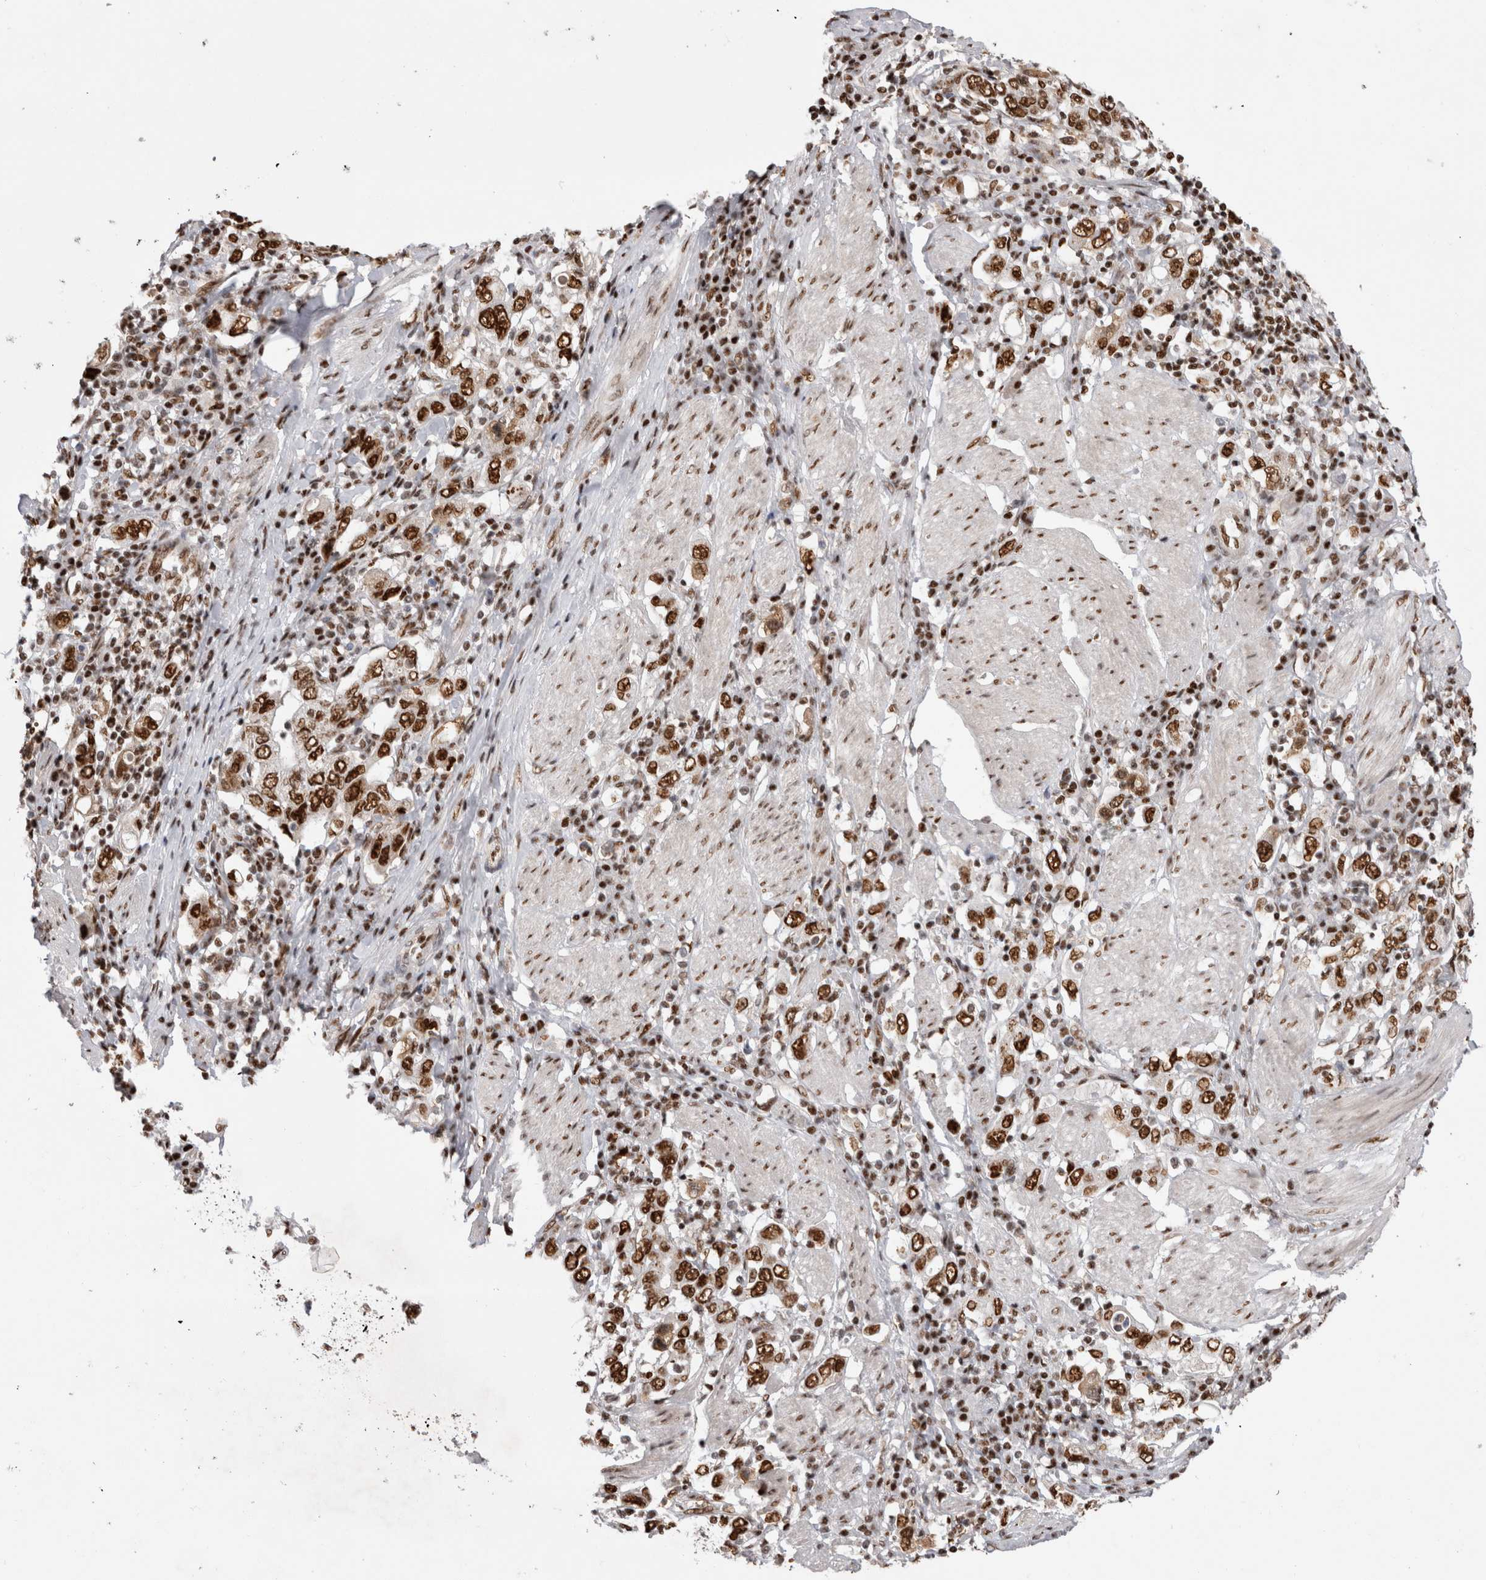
{"staining": {"intensity": "strong", "quantity": ">75%", "location": "nuclear"}, "tissue": "stomach cancer", "cell_type": "Tumor cells", "image_type": "cancer", "snomed": [{"axis": "morphology", "description": "Adenocarcinoma, NOS"}, {"axis": "topography", "description": "Stomach, upper"}], "caption": "A high amount of strong nuclear staining is identified in approximately >75% of tumor cells in stomach cancer tissue. (DAB (3,3'-diaminobenzidine) IHC with brightfield microscopy, high magnification).", "gene": "EYA2", "patient": {"sex": "male", "age": 62}}